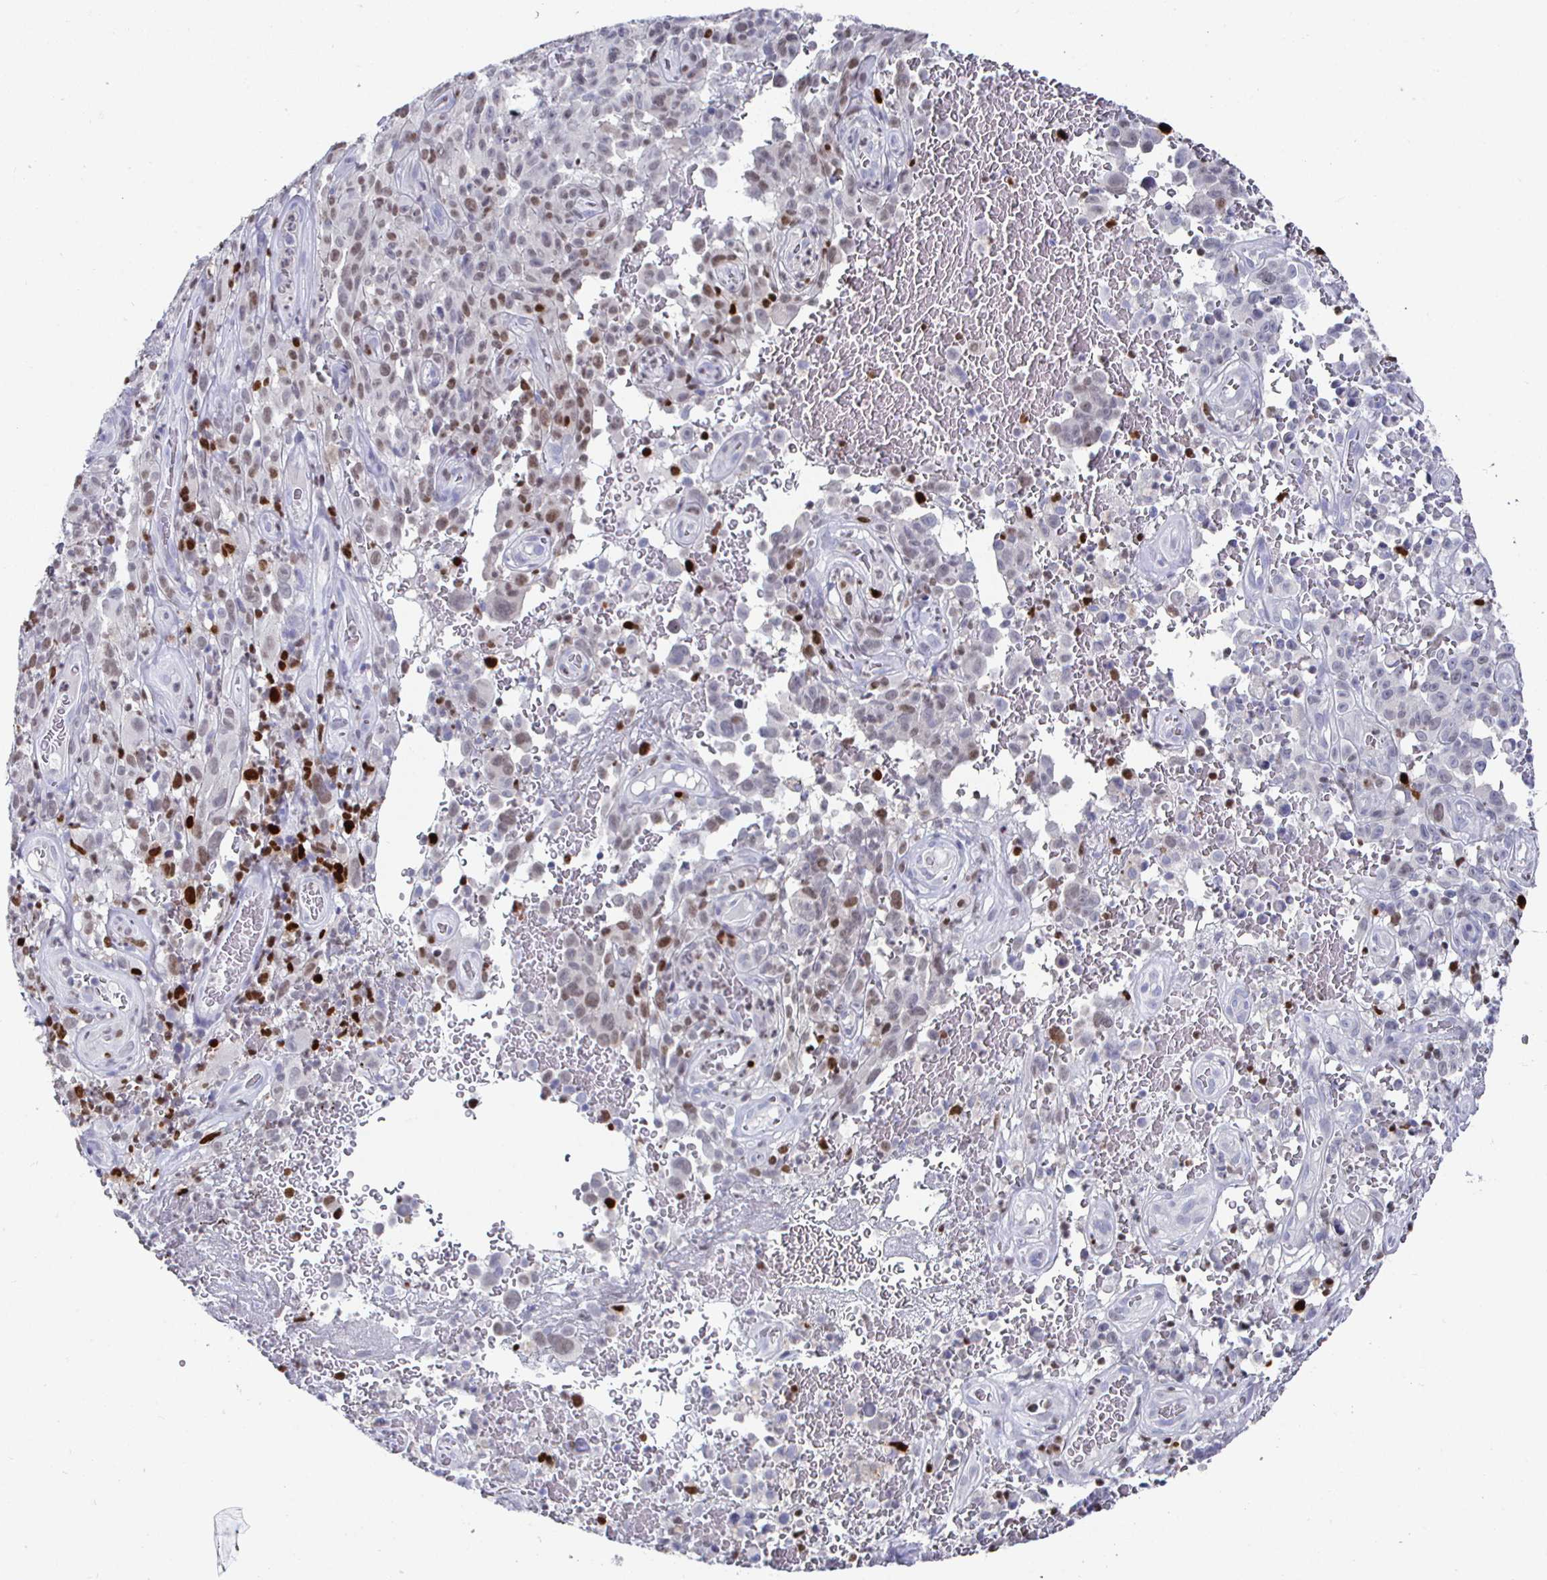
{"staining": {"intensity": "weak", "quantity": "<25%", "location": "nuclear"}, "tissue": "melanoma", "cell_type": "Tumor cells", "image_type": "cancer", "snomed": [{"axis": "morphology", "description": "Malignant melanoma, NOS"}, {"axis": "topography", "description": "Skin"}], "caption": "IHC of malignant melanoma demonstrates no staining in tumor cells.", "gene": "RUNX2", "patient": {"sex": "female", "age": 82}}